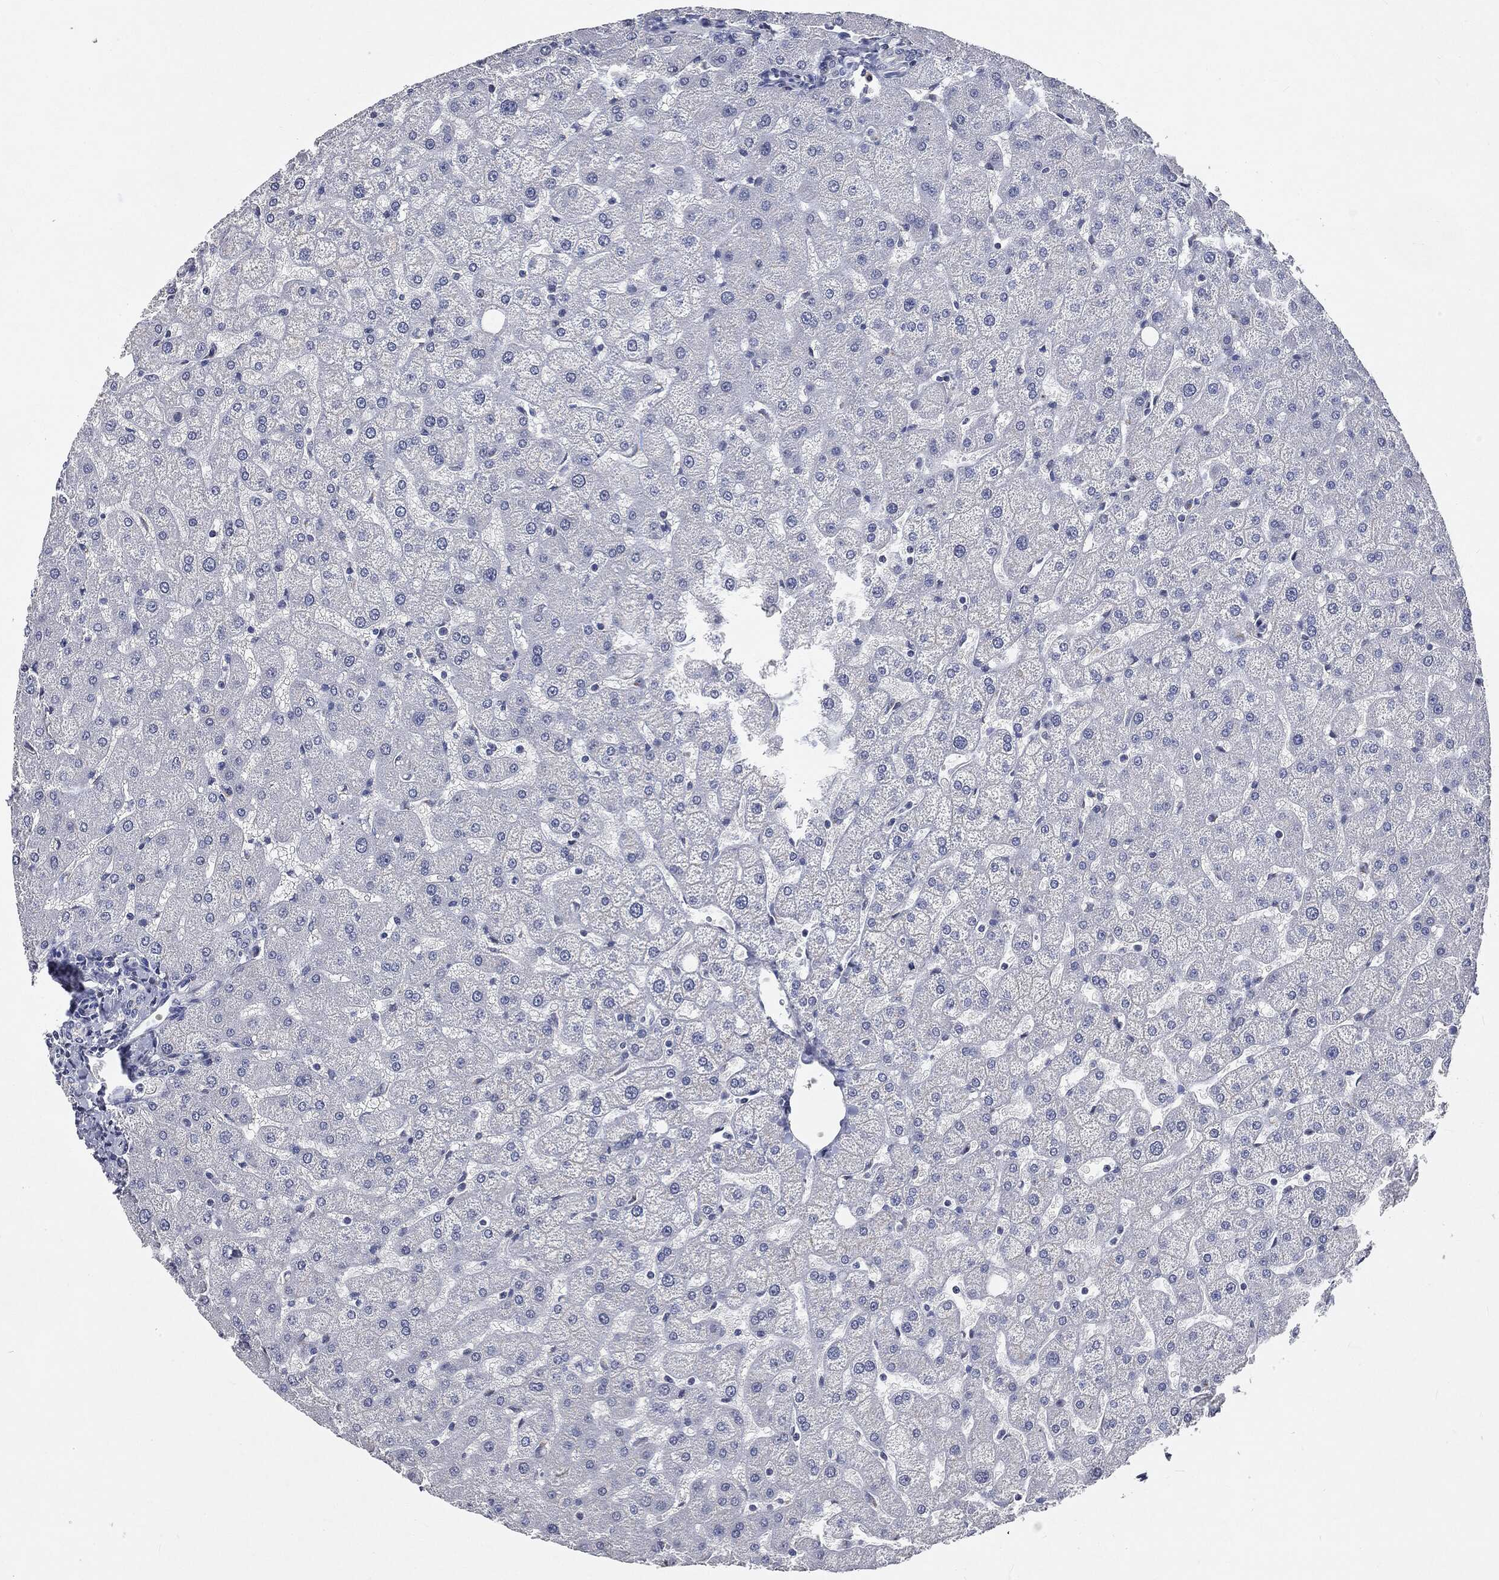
{"staining": {"intensity": "negative", "quantity": "none", "location": "none"}, "tissue": "liver", "cell_type": "Cholangiocytes", "image_type": "normal", "snomed": [{"axis": "morphology", "description": "Normal tissue, NOS"}, {"axis": "topography", "description": "Liver"}], "caption": "IHC micrograph of normal liver: human liver stained with DAB (3,3'-diaminobenzidine) reveals no significant protein positivity in cholangiocytes.", "gene": "CASD1", "patient": {"sex": "female", "age": 50}}